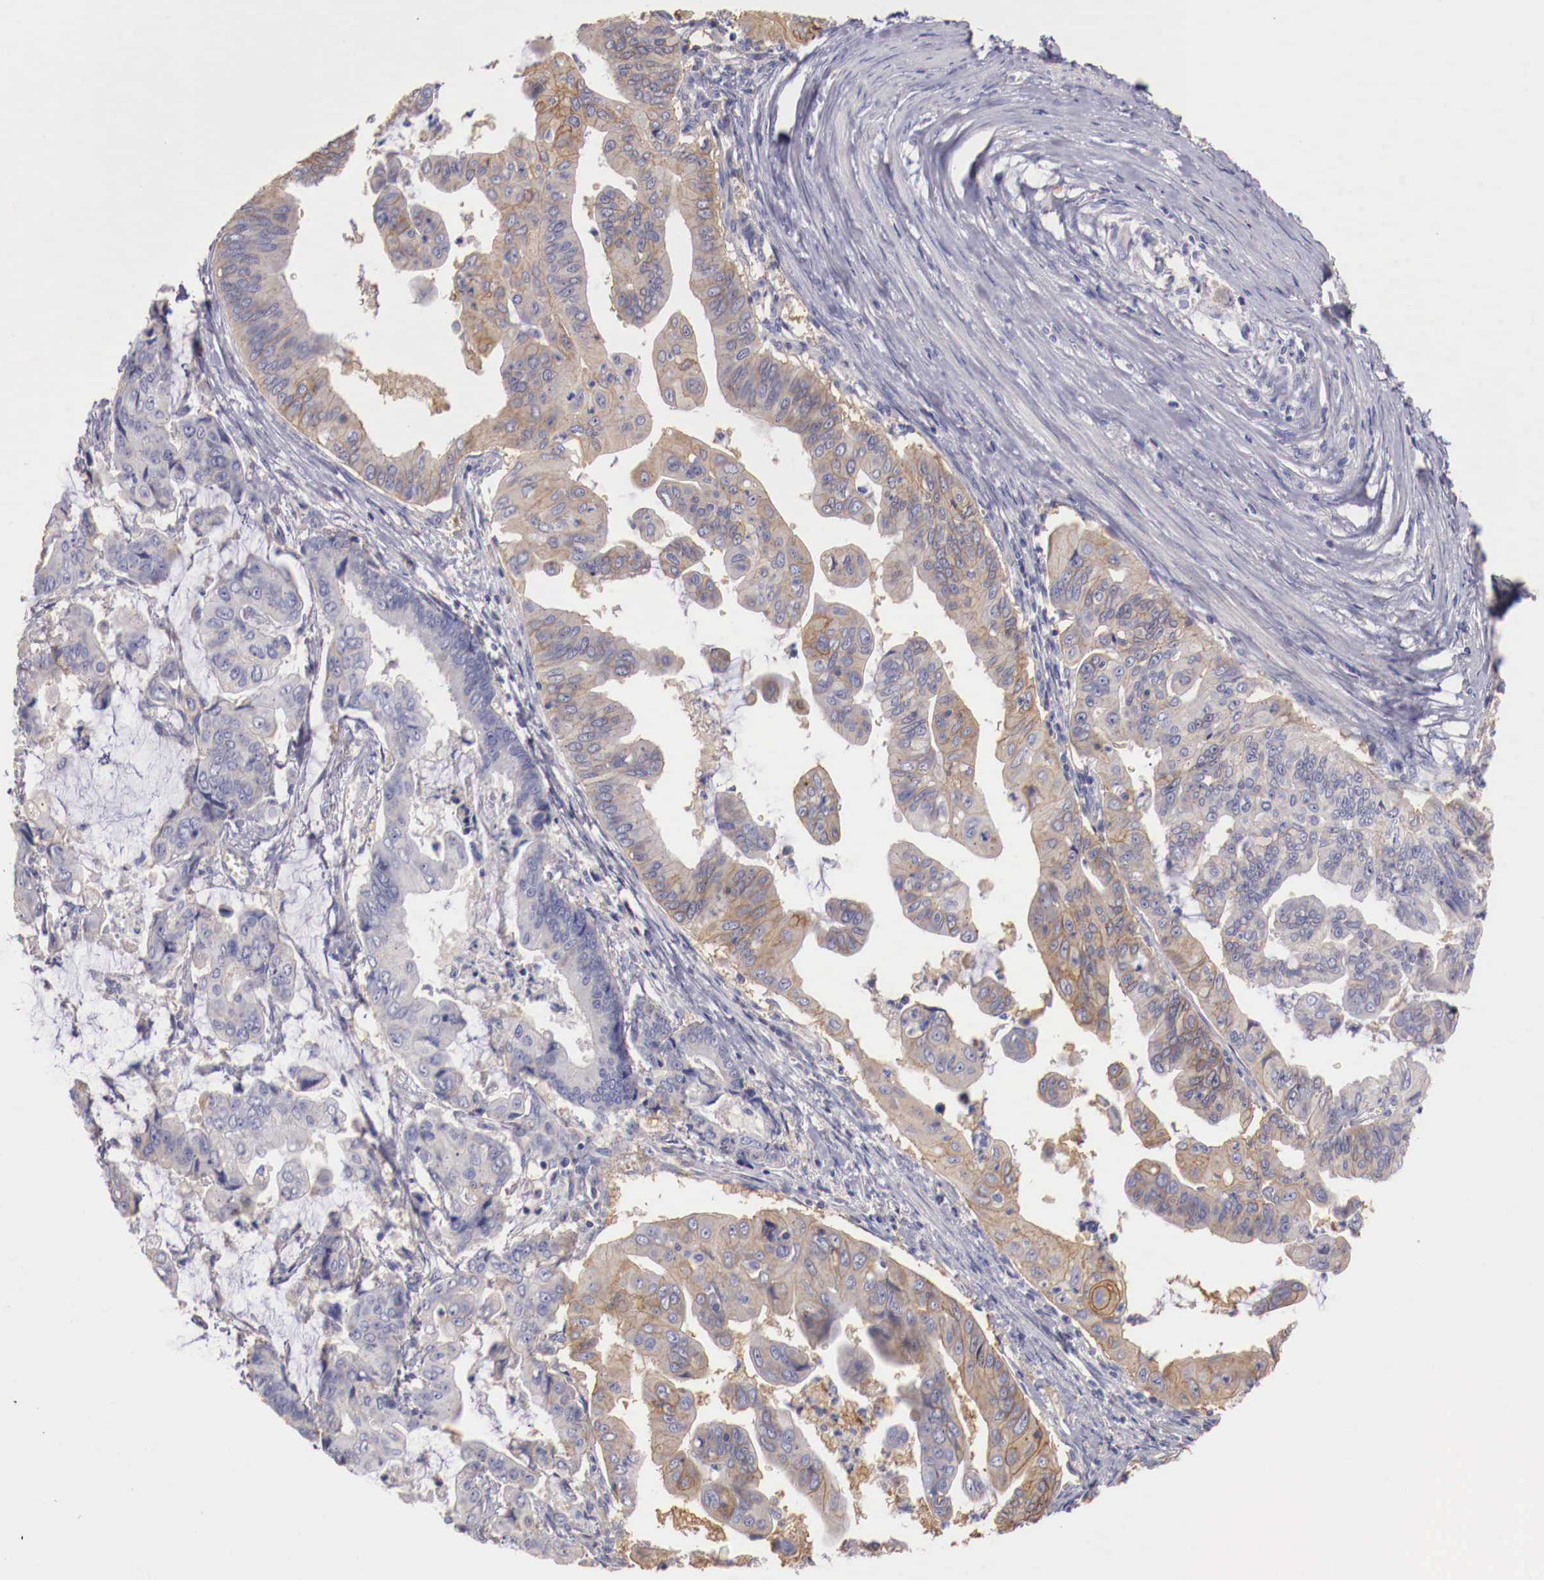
{"staining": {"intensity": "moderate", "quantity": "25%-75%", "location": "cytoplasmic/membranous"}, "tissue": "stomach cancer", "cell_type": "Tumor cells", "image_type": "cancer", "snomed": [{"axis": "morphology", "description": "Adenocarcinoma, NOS"}, {"axis": "topography", "description": "Stomach, upper"}], "caption": "An image showing moderate cytoplasmic/membranous staining in about 25%-75% of tumor cells in adenocarcinoma (stomach), as visualized by brown immunohistochemical staining.", "gene": "PITPNA", "patient": {"sex": "male", "age": 80}}